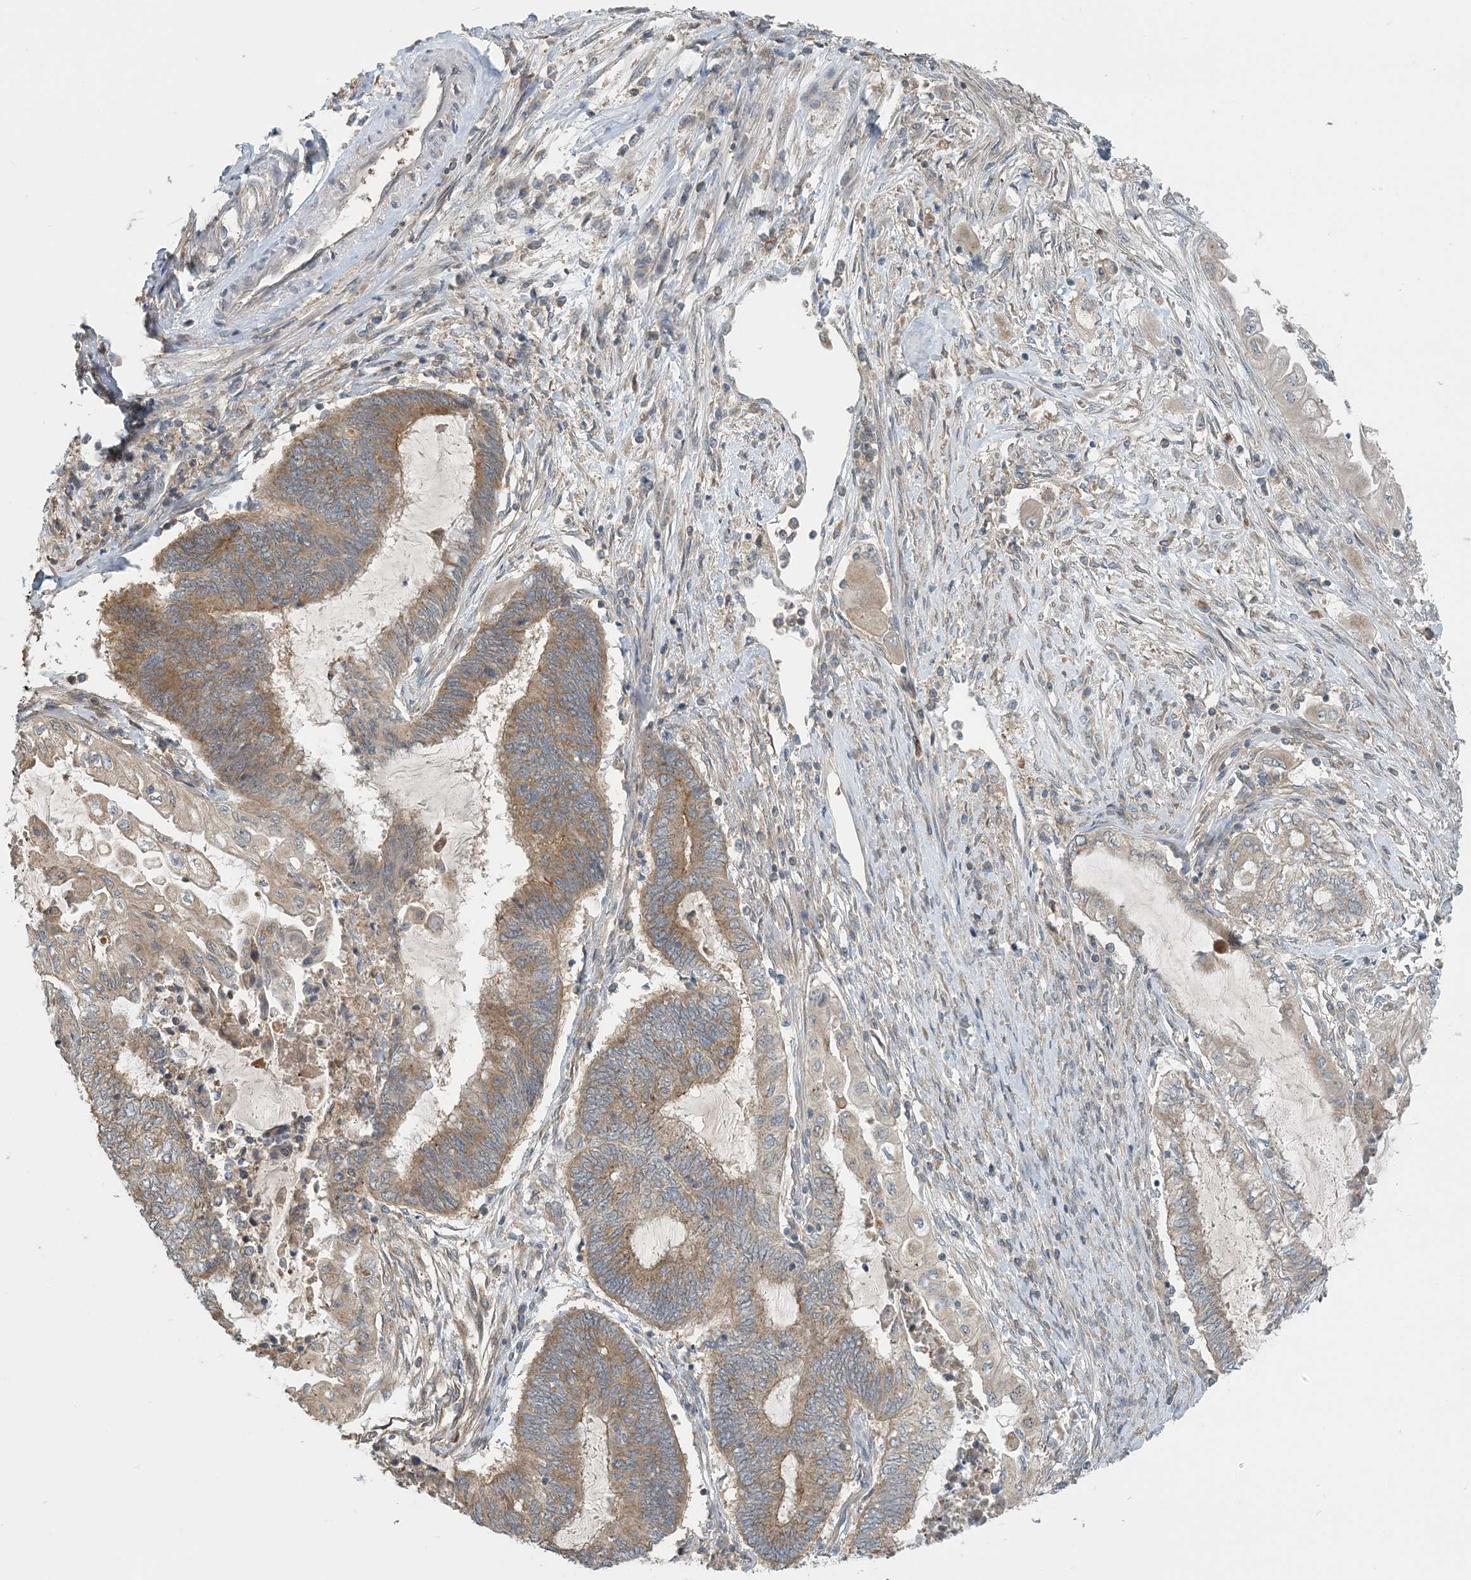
{"staining": {"intensity": "moderate", "quantity": "25%-75%", "location": "cytoplasmic/membranous"}, "tissue": "endometrial cancer", "cell_type": "Tumor cells", "image_type": "cancer", "snomed": [{"axis": "morphology", "description": "Adenocarcinoma, NOS"}, {"axis": "topography", "description": "Uterus"}, {"axis": "topography", "description": "Endometrium"}], "caption": "A high-resolution histopathology image shows immunohistochemistry staining of endometrial cancer (adenocarcinoma), which reveals moderate cytoplasmic/membranous staining in about 25%-75% of tumor cells.", "gene": "ZBTB3", "patient": {"sex": "female", "age": 70}}